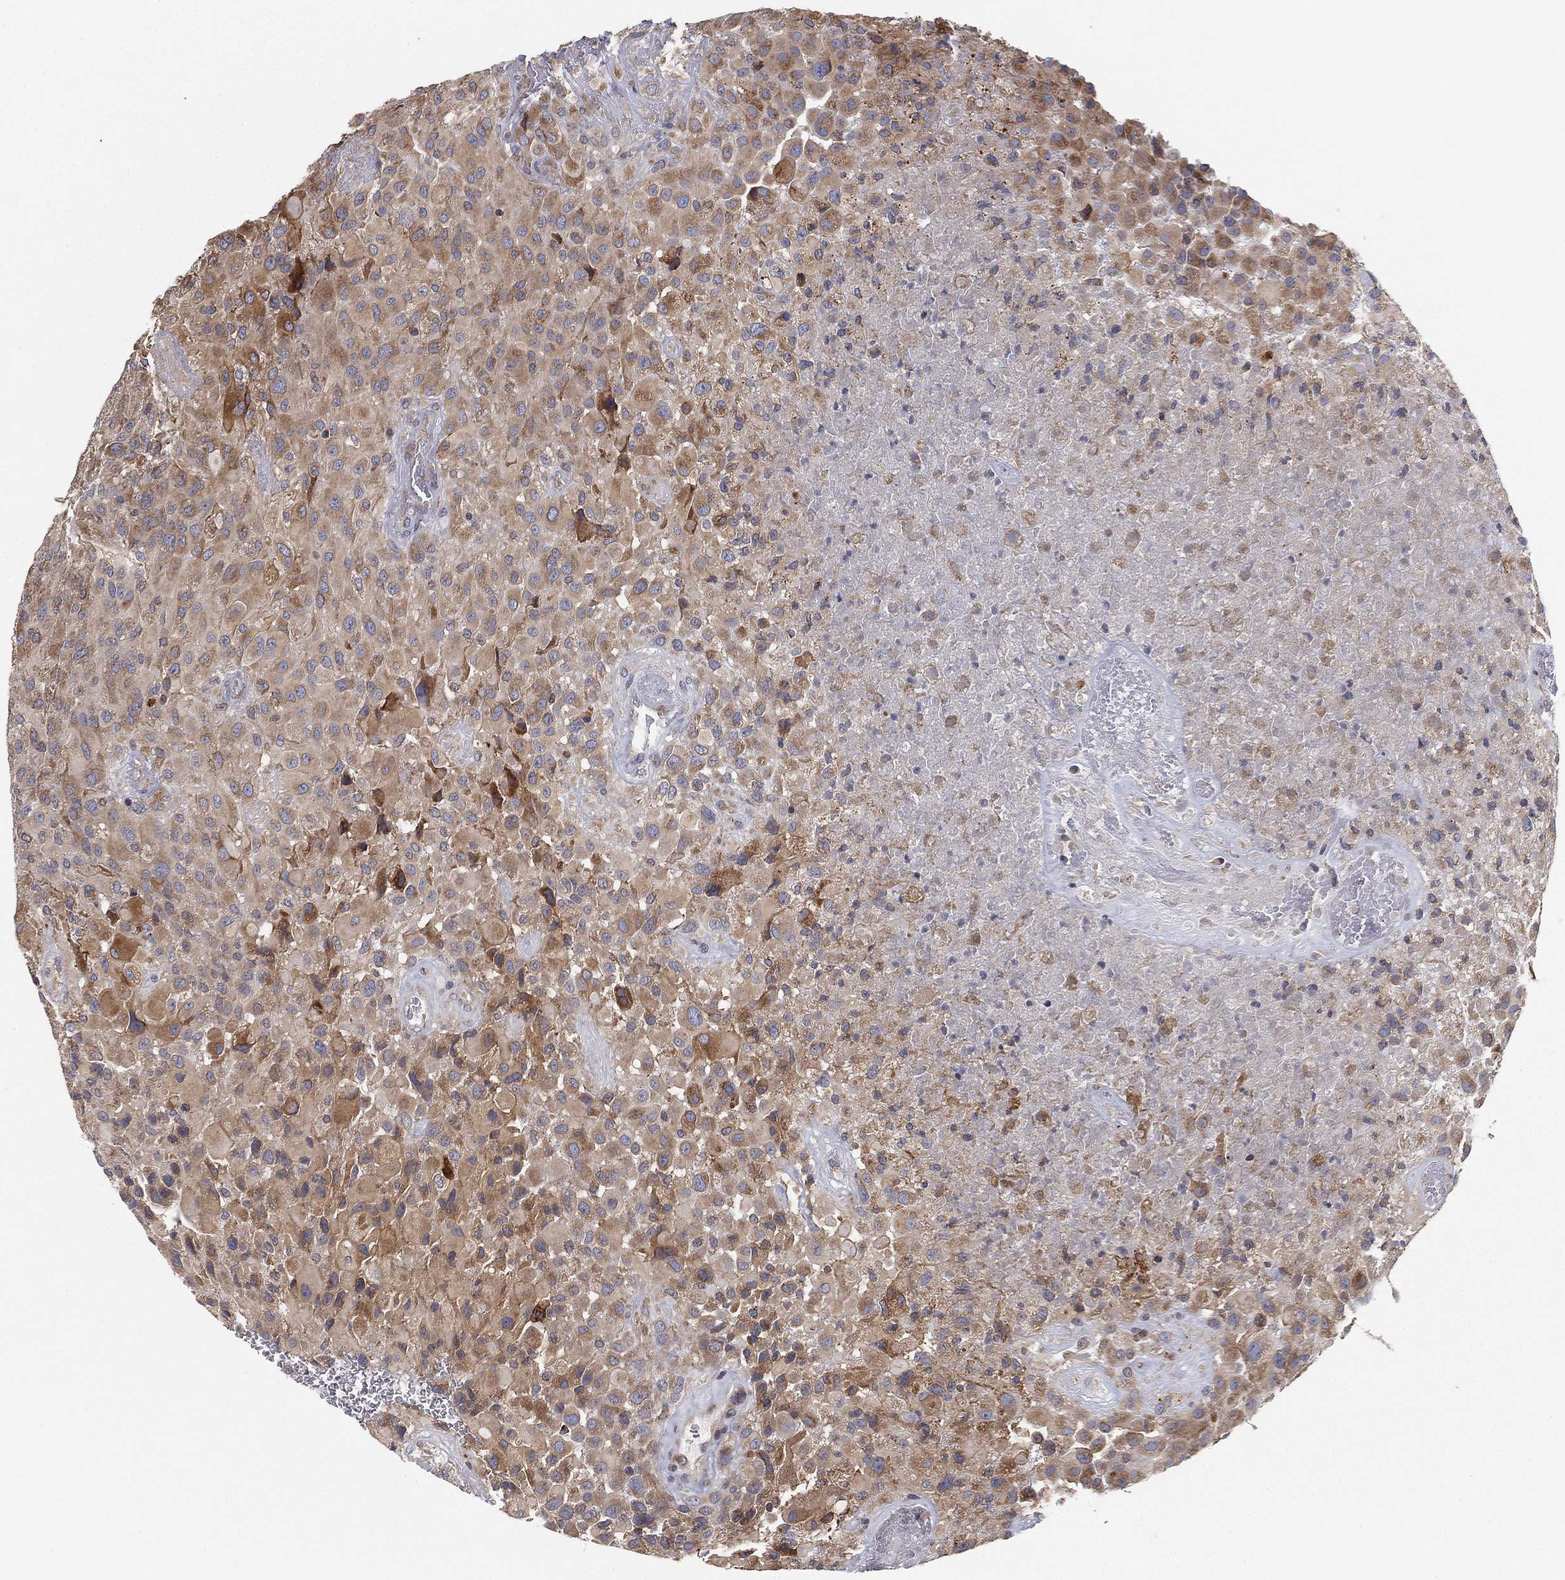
{"staining": {"intensity": "moderate", "quantity": "<25%", "location": "cytoplasmic/membranous"}, "tissue": "glioma", "cell_type": "Tumor cells", "image_type": "cancer", "snomed": [{"axis": "morphology", "description": "Glioma, malignant, High grade"}, {"axis": "topography", "description": "Cerebral cortex"}], "caption": "Protein analysis of high-grade glioma (malignant) tissue shows moderate cytoplasmic/membranous expression in about <25% of tumor cells. The staining is performed using DAB brown chromogen to label protein expression. The nuclei are counter-stained blue using hematoxylin.", "gene": "CYB5B", "patient": {"sex": "male", "age": 35}}